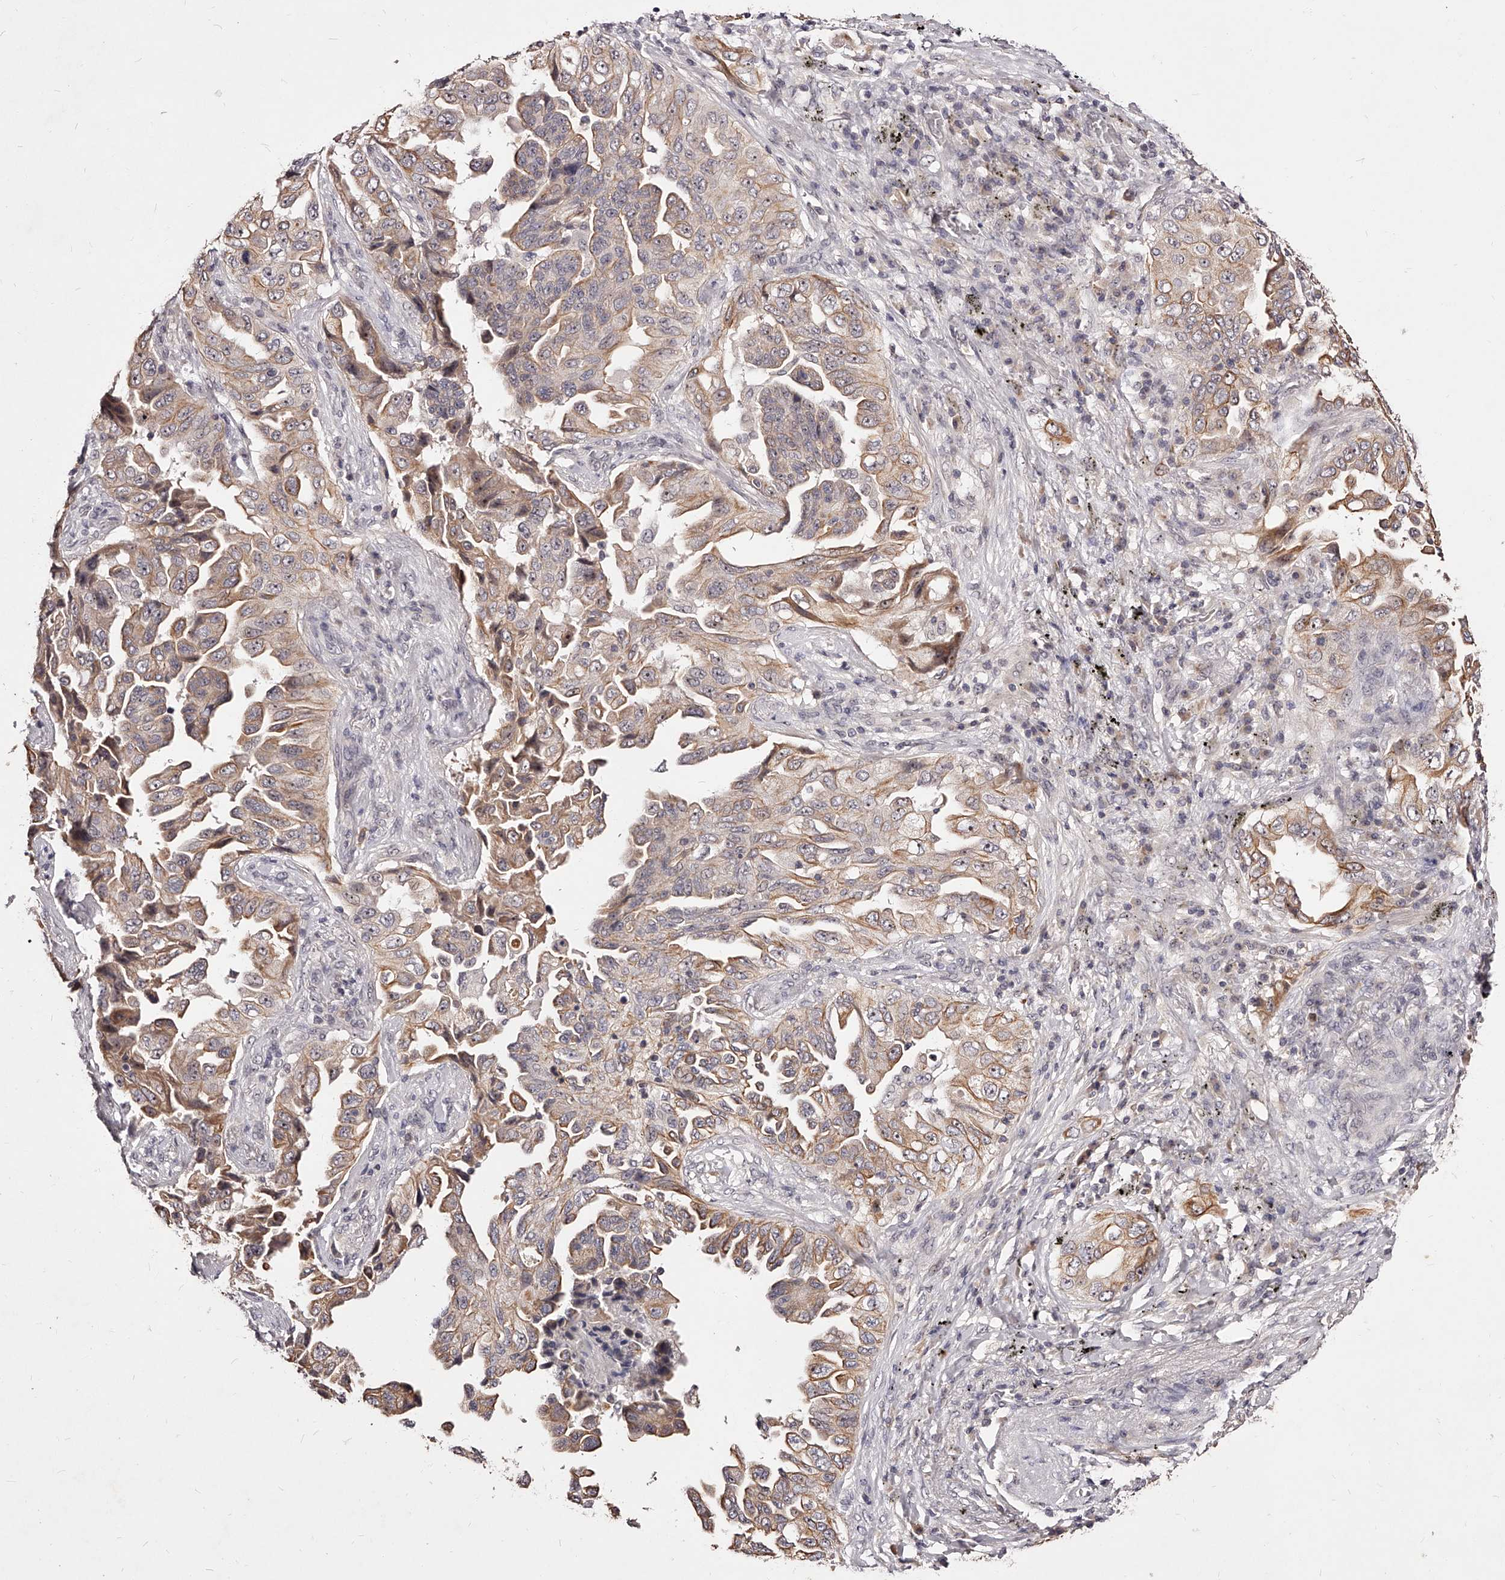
{"staining": {"intensity": "moderate", "quantity": "25%-75%", "location": "cytoplasmic/membranous"}, "tissue": "lung cancer", "cell_type": "Tumor cells", "image_type": "cancer", "snomed": [{"axis": "morphology", "description": "Adenocarcinoma, NOS"}, {"axis": "topography", "description": "Lung"}], "caption": "Immunohistochemical staining of adenocarcinoma (lung) displays medium levels of moderate cytoplasmic/membranous staining in about 25%-75% of tumor cells.", "gene": "PHACTR1", "patient": {"sex": "female", "age": 51}}